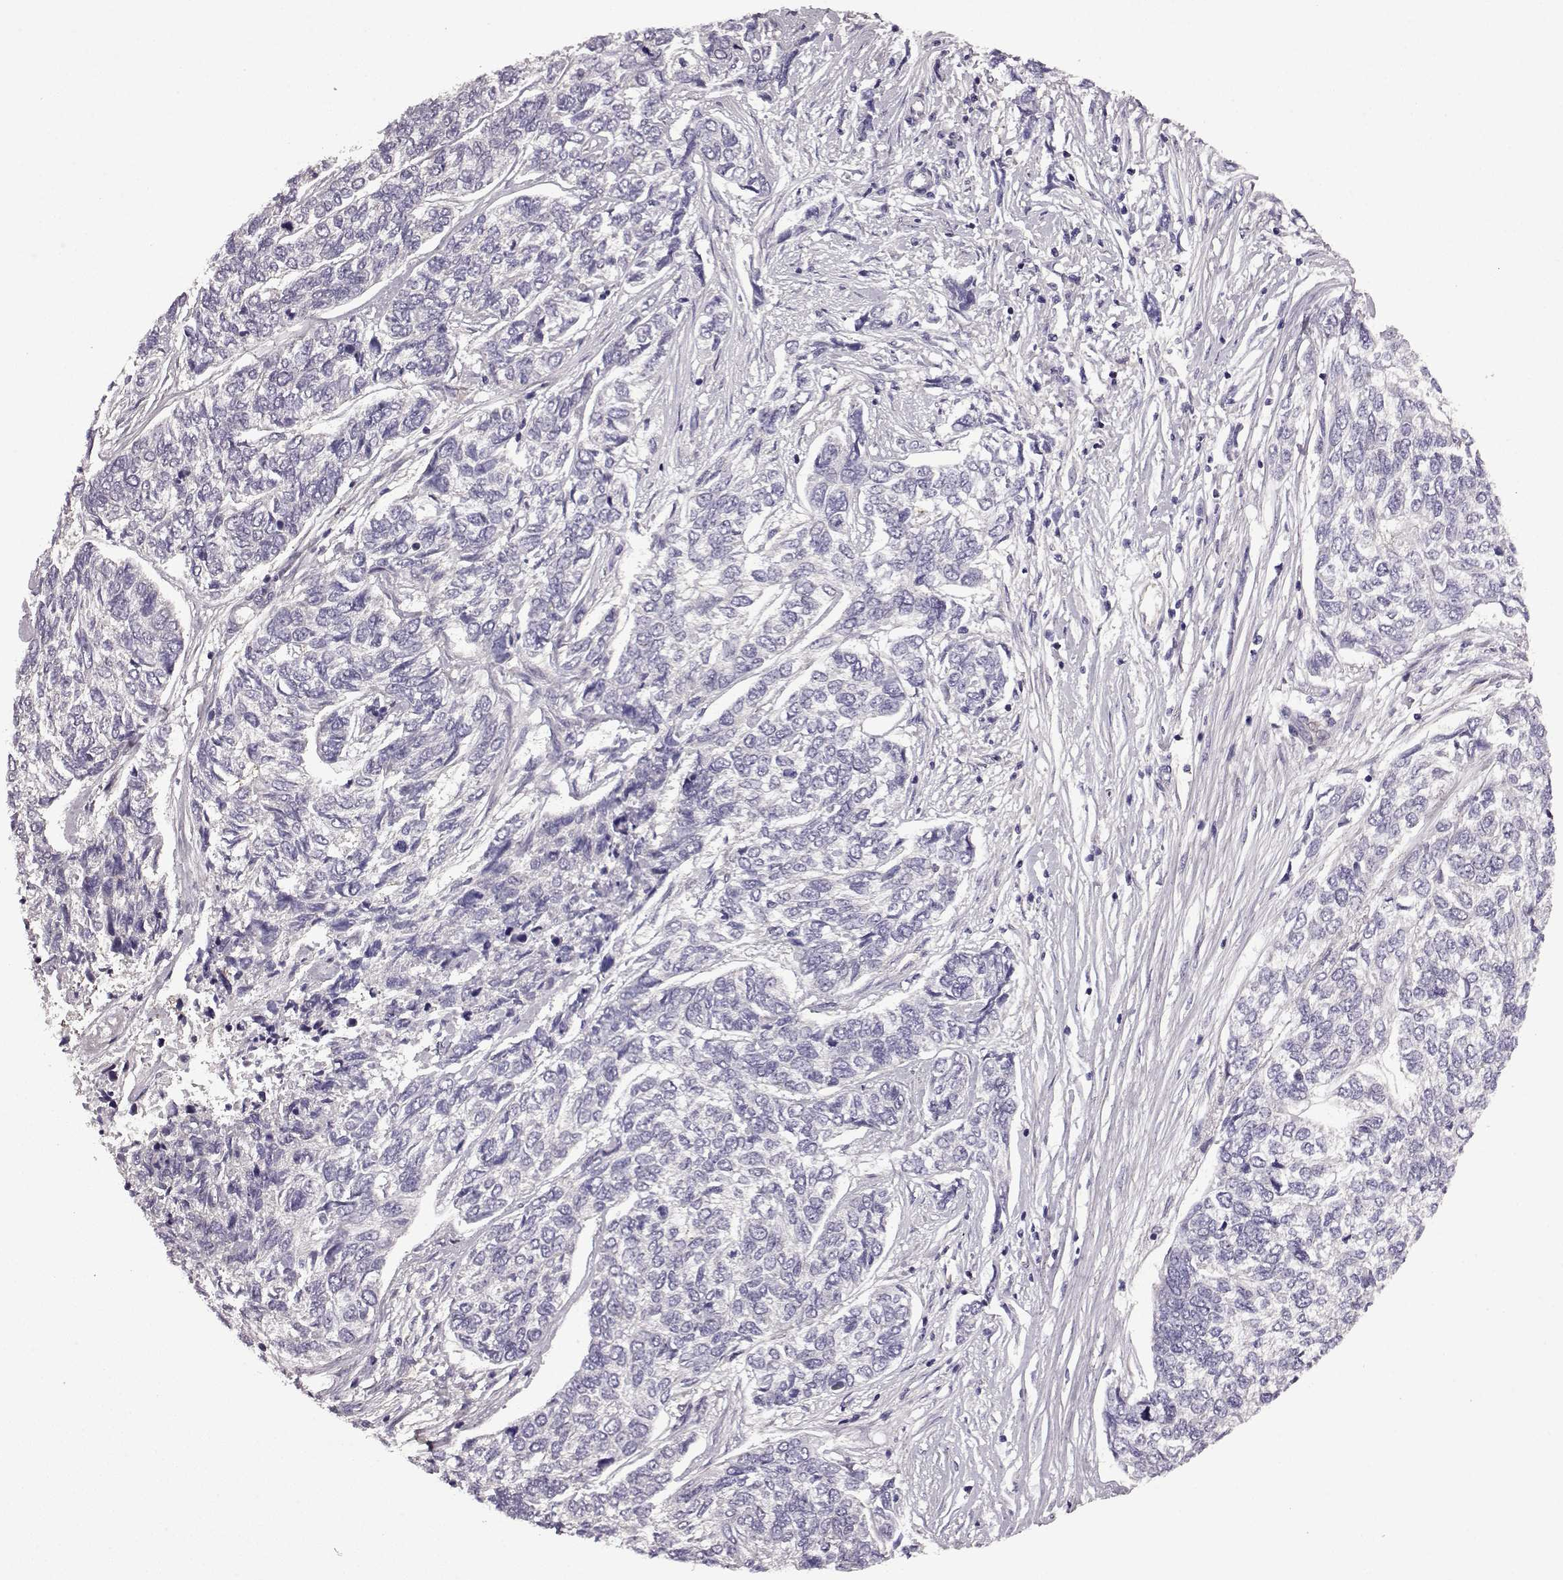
{"staining": {"intensity": "negative", "quantity": "none", "location": "none"}, "tissue": "skin cancer", "cell_type": "Tumor cells", "image_type": "cancer", "snomed": [{"axis": "morphology", "description": "Basal cell carcinoma"}, {"axis": "topography", "description": "Skin"}], "caption": "A high-resolution histopathology image shows immunohistochemistry (IHC) staining of basal cell carcinoma (skin), which exhibits no significant staining in tumor cells.", "gene": "EDDM3B", "patient": {"sex": "female", "age": 65}}